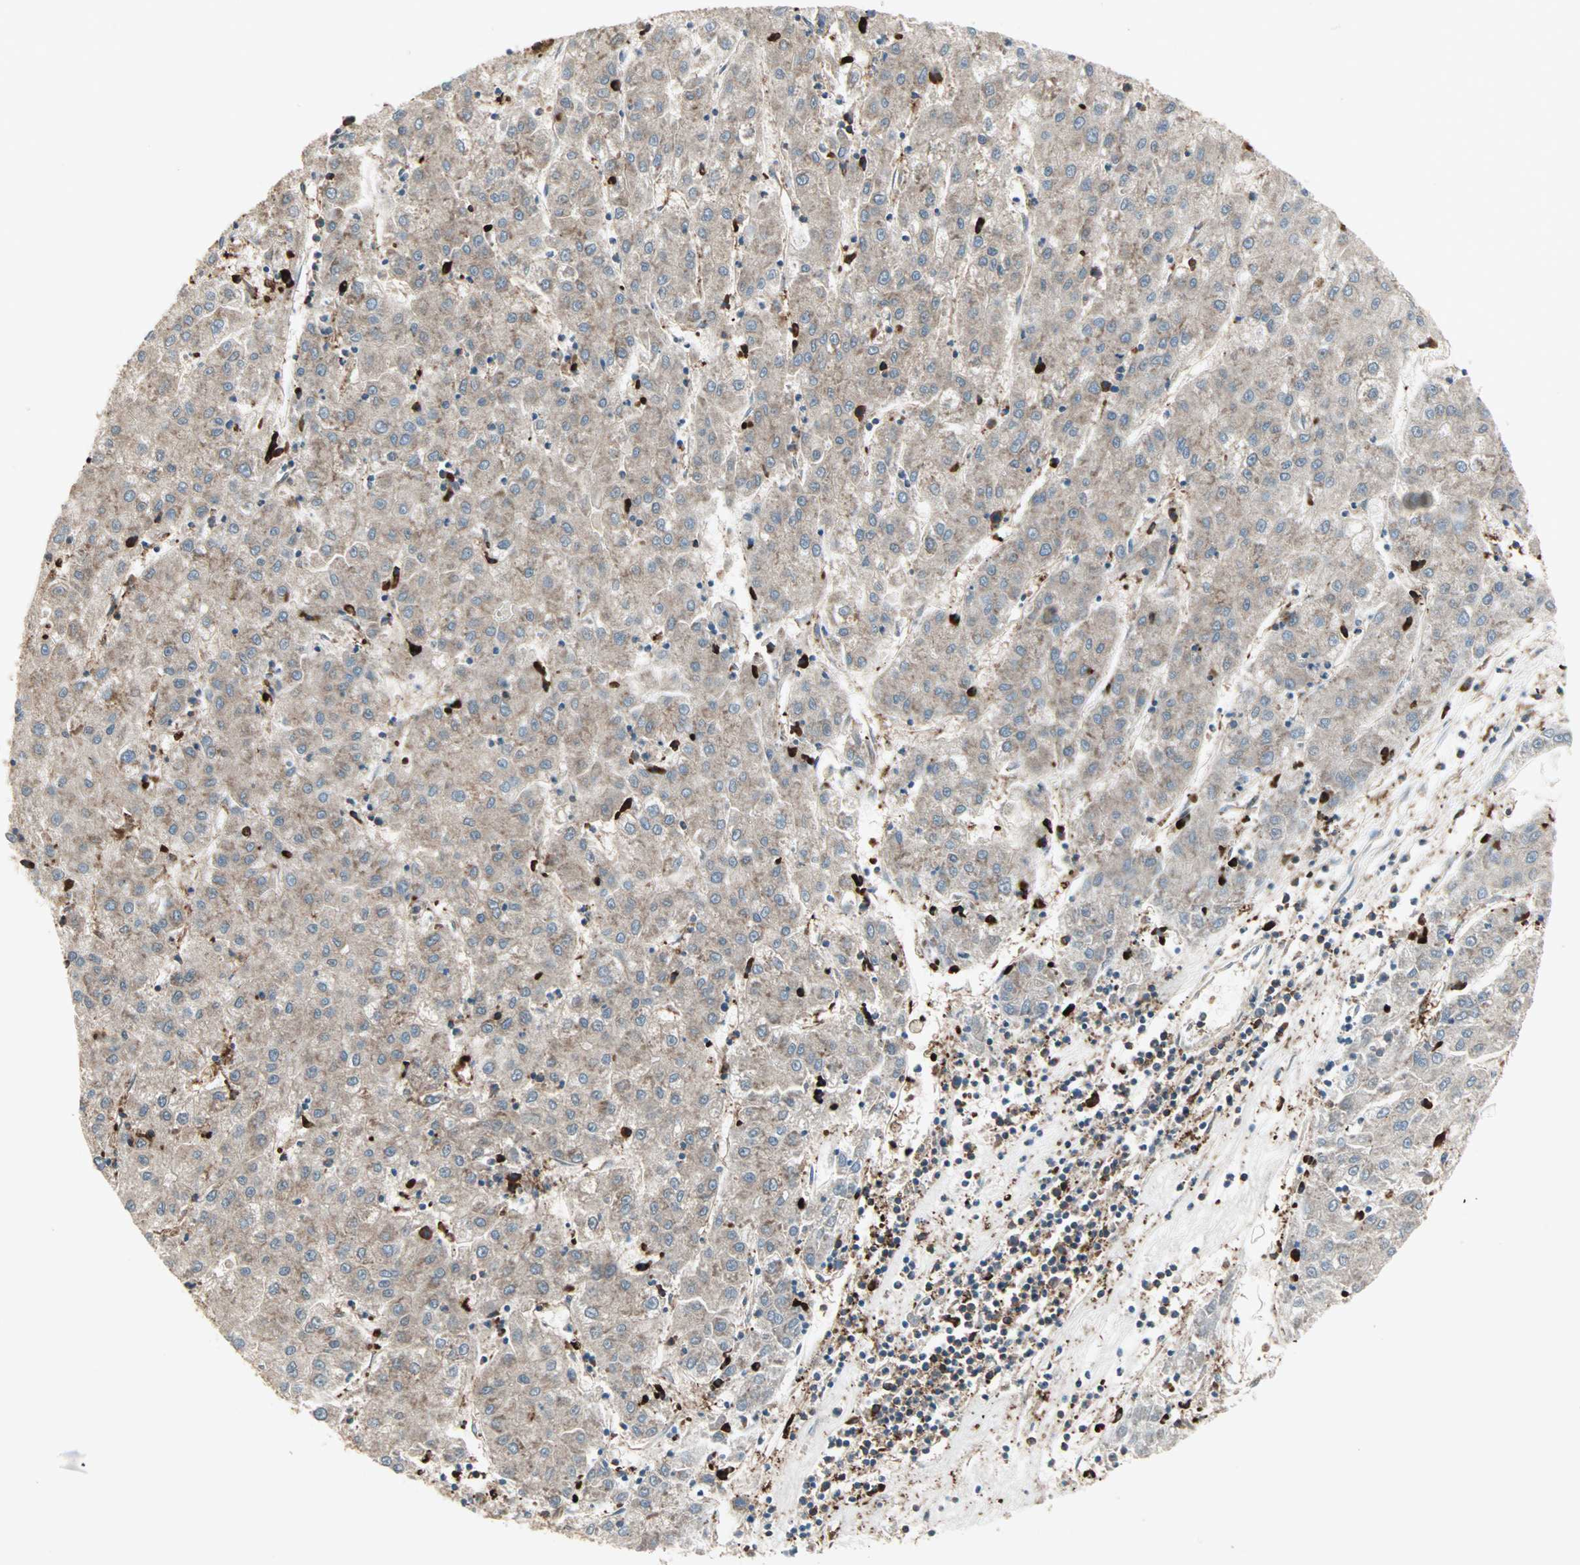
{"staining": {"intensity": "weak", "quantity": ">75%", "location": "cytoplasmic/membranous"}, "tissue": "liver cancer", "cell_type": "Tumor cells", "image_type": "cancer", "snomed": [{"axis": "morphology", "description": "Carcinoma, Hepatocellular, NOS"}, {"axis": "topography", "description": "Liver"}], "caption": "Brown immunohistochemical staining in liver hepatocellular carcinoma displays weak cytoplasmic/membranous positivity in approximately >75% of tumor cells.", "gene": "MMP3", "patient": {"sex": "male", "age": 72}}